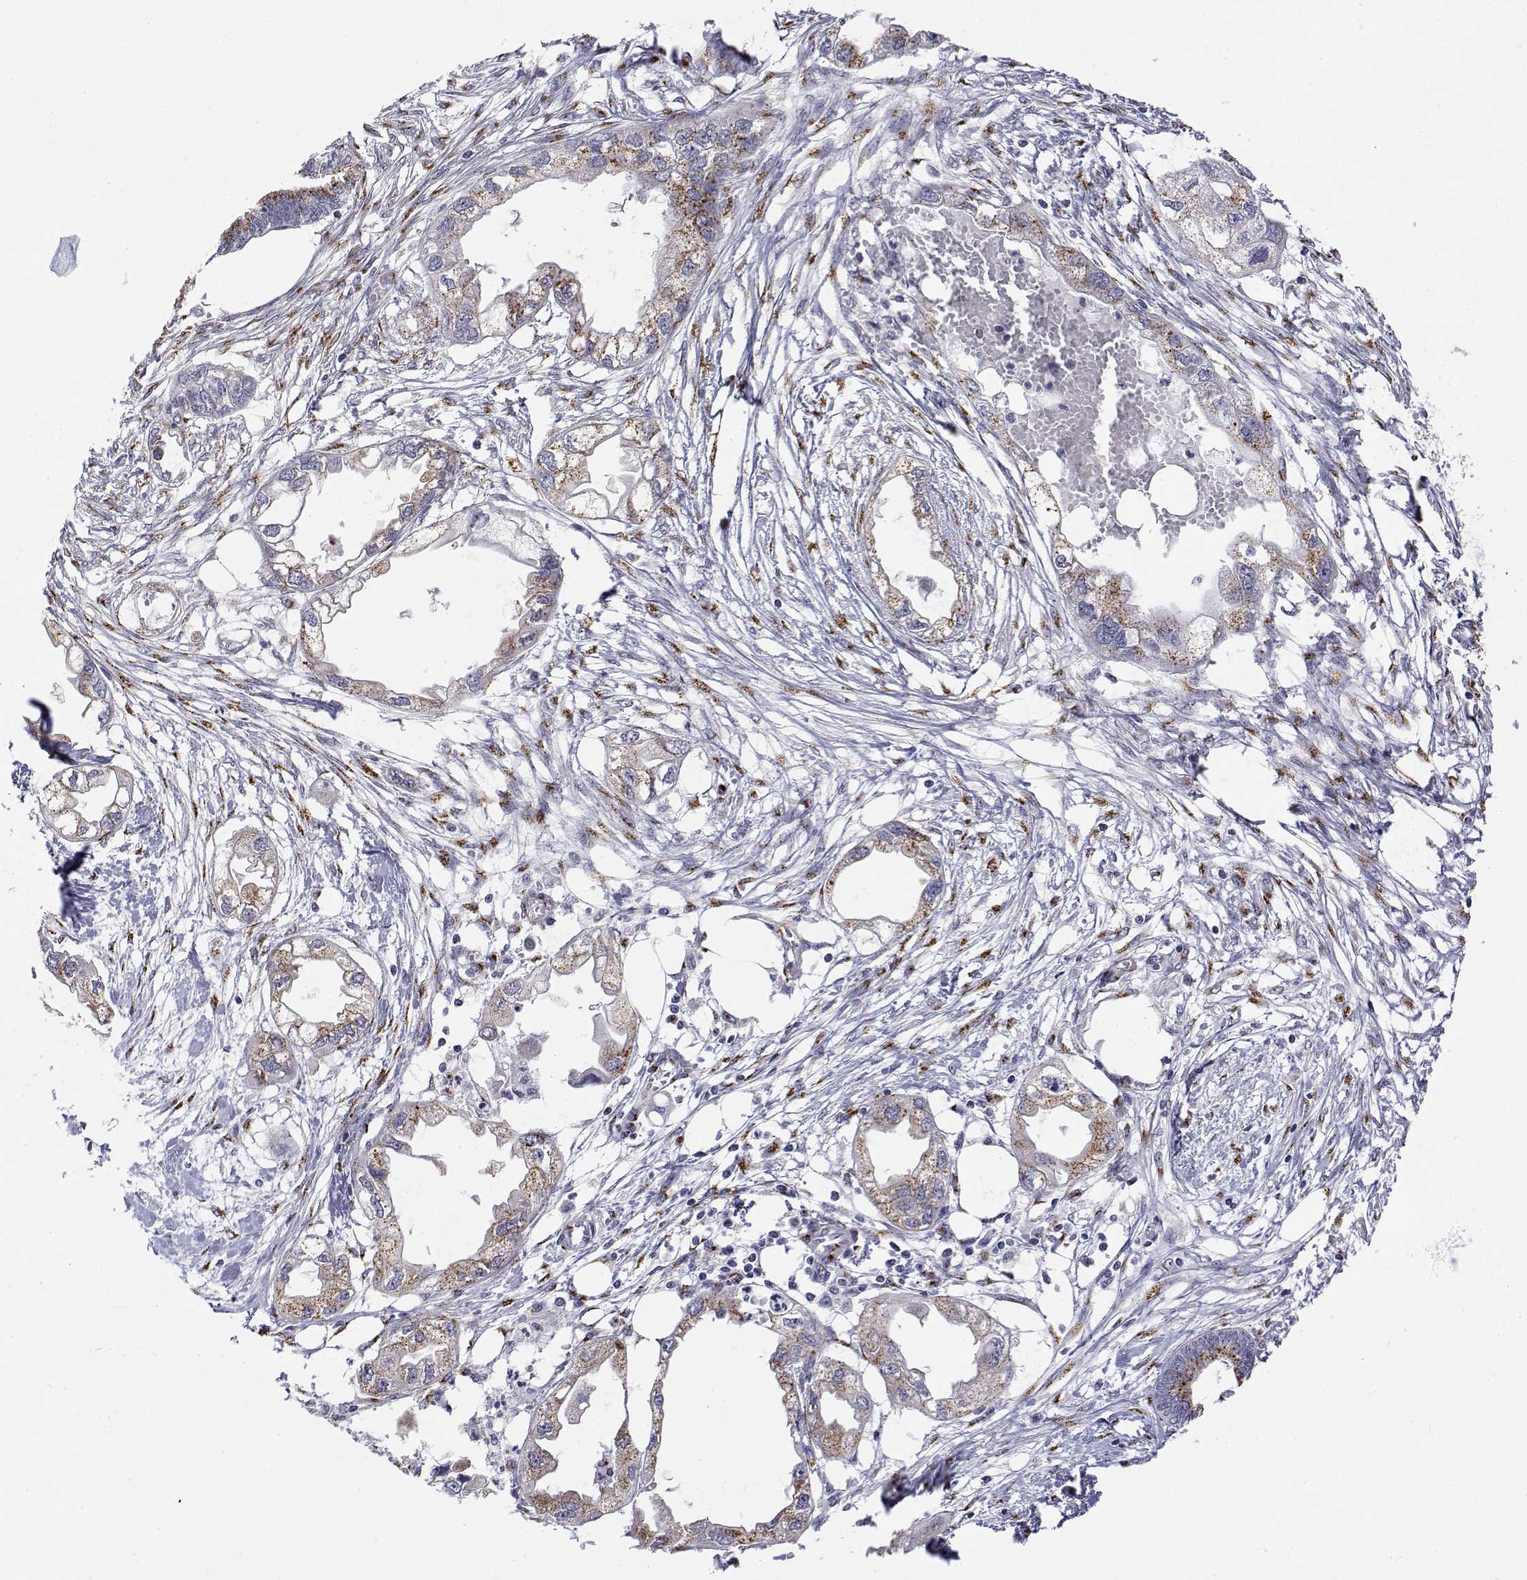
{"staining": {"intensity": "moderate", "quantity": "25%-75%", "location": "cytoplasmic/membranous"}, "tissue": "endometrial cancer", "cell_type": "Tumor cells", "image_type": "cancer", "snomed": [{"axis": "morphology", "description": "Adenocarcinoma, NOS"}, {"axis": "morphology", "description": "Adenocarcinoma, metastatic, NOS"}, {"axis": "topography", "description": "Adipose tissue"}, {"axis": "topography", "description": "Endometrium"}], "caption": "The photomicrograph displays a brown stain indicating the presence of a protein in the cytoplasmic/membranous of tumor cells in metastatic adenocarcinoma (endometrial).", "gene": "YIPF3", "patient": {"sex": "female", "age": 67}}